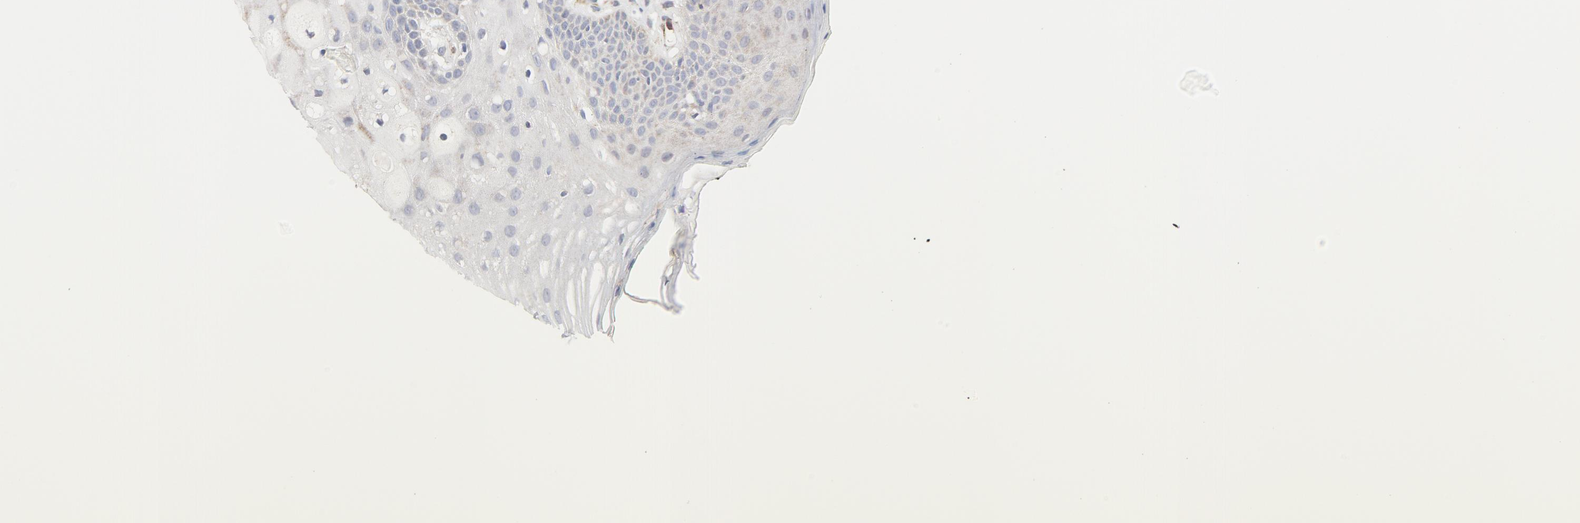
{"staining": {"intensity": "weak", "quantity": "<25%", "location": "cytoplasmic/membranous"}, "tissue": "oral mucosa", "cell_type": "Squamous epithelial cells", "image_type": "normal", "snomed": [{"axis": "morphology", "description": "Normal tissue, NOS"}, {"axis": "morphology", "description": "Squamous cell carcinoma, NOS"}, {"axis": "topography", "description": "Skeletal muscle"}, {"axis": "topography", "description": "Oral tissue"}, {"axis": "topography", "description": "Head-Neck"}], "caption": "Micrograph shows no protein expression in squamous epithelial cells of benign oral mucosa.", "gene": "RAPGEF4", "patient": {"sex": "male", "age": 71}}